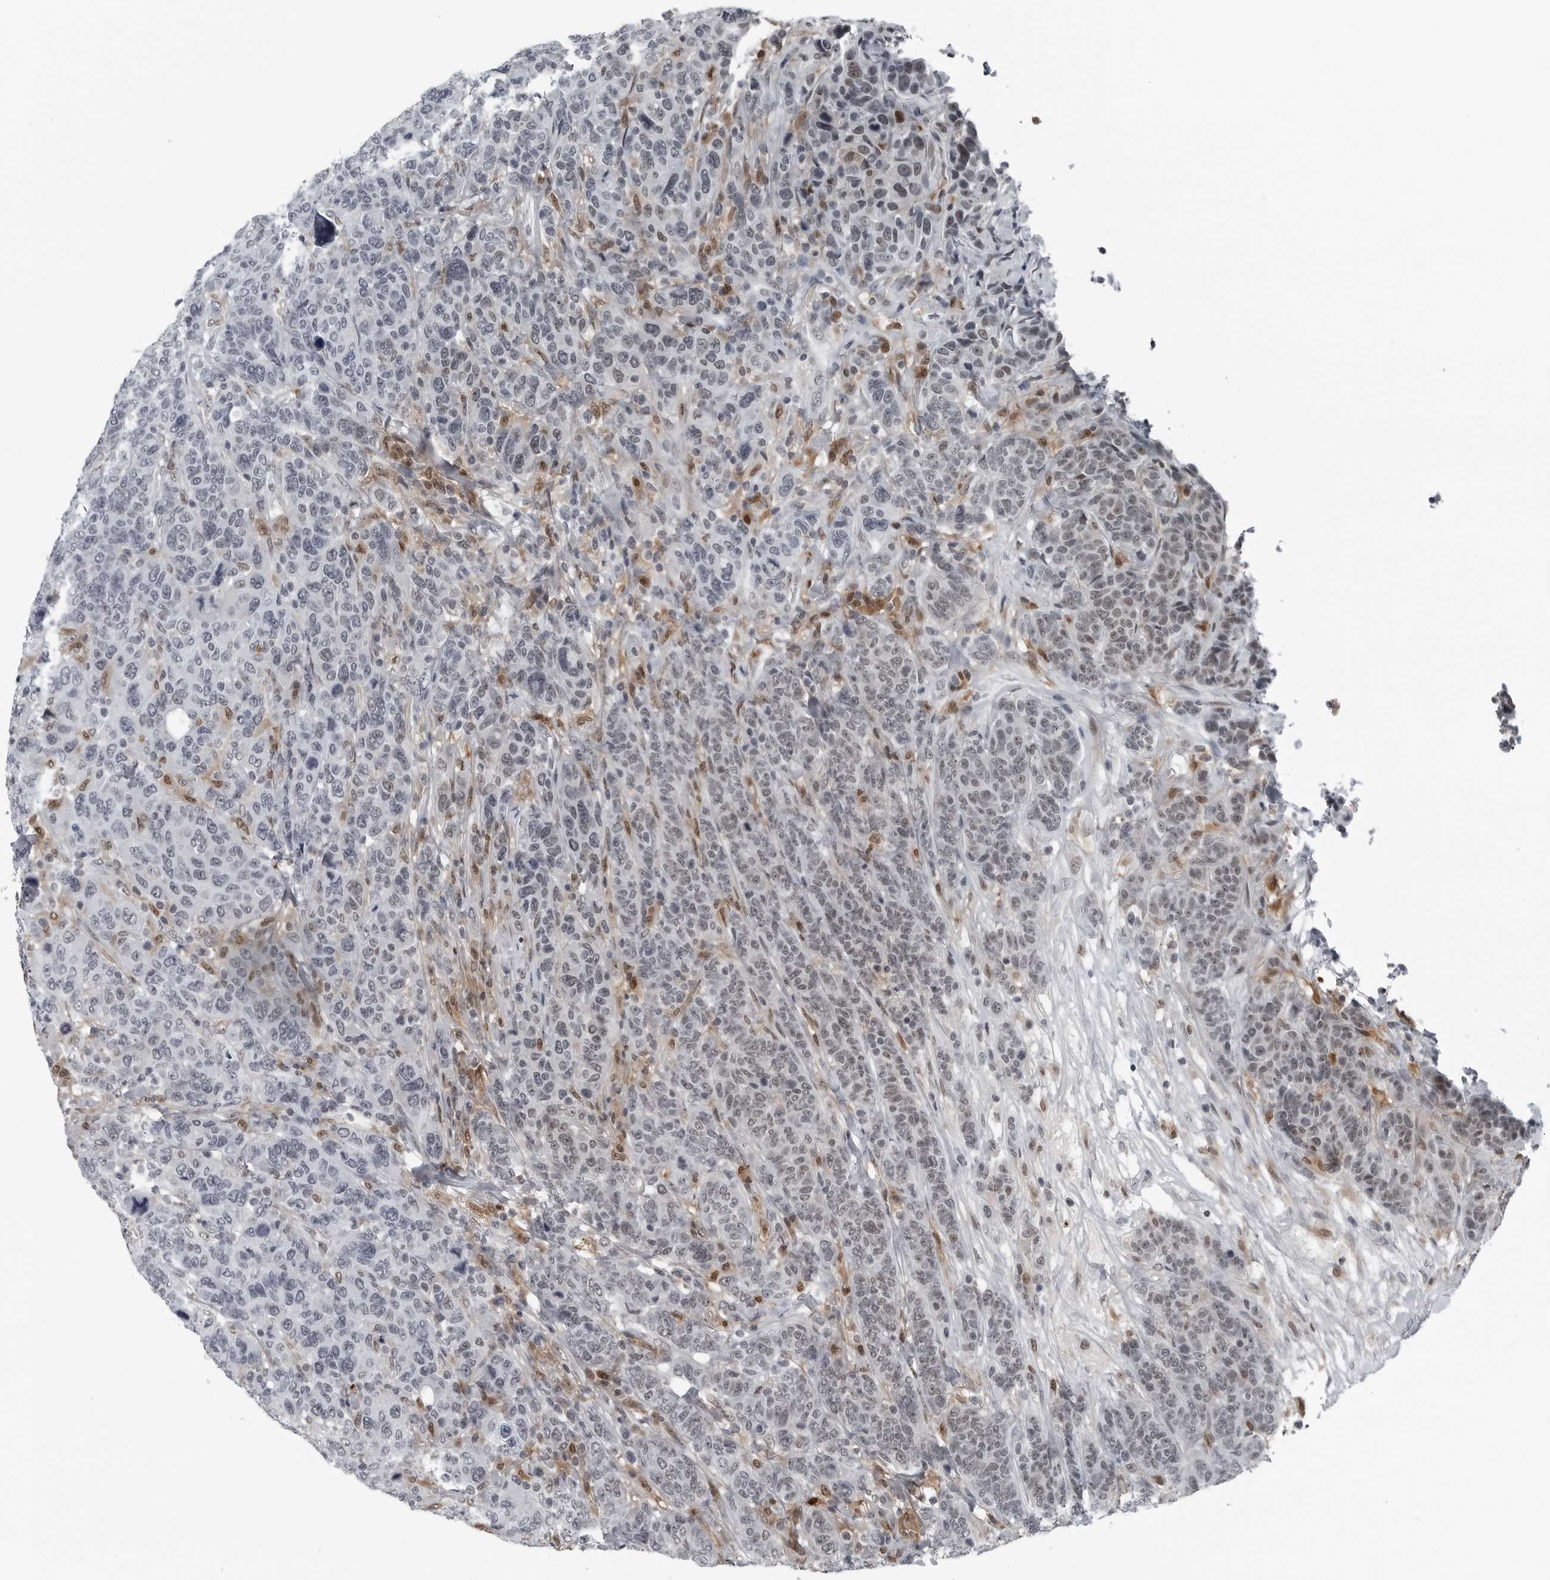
{"staining": {"intensity": "moderate", "quantity": "<25%", "location": "nuclear"}, "tissue": "breast cancer", "cell_type": "Tumor cells", "image_type": "cancer", "snomed": [{"axis": "morphology", "description": "Duct carcinoma"}, {"axis": "topography", "description": "Breast"}], "caption": "An immunohistochemistry (IHC) histopathology image of tumor tissue is shown. Protein staining in brown labels moderate nuclear positivity in breast cancer (infiltrating ductal carcinoma) within tumor cells.", "gene": "AKR1A1", "patient": {"sex": "female", "age": 37}}